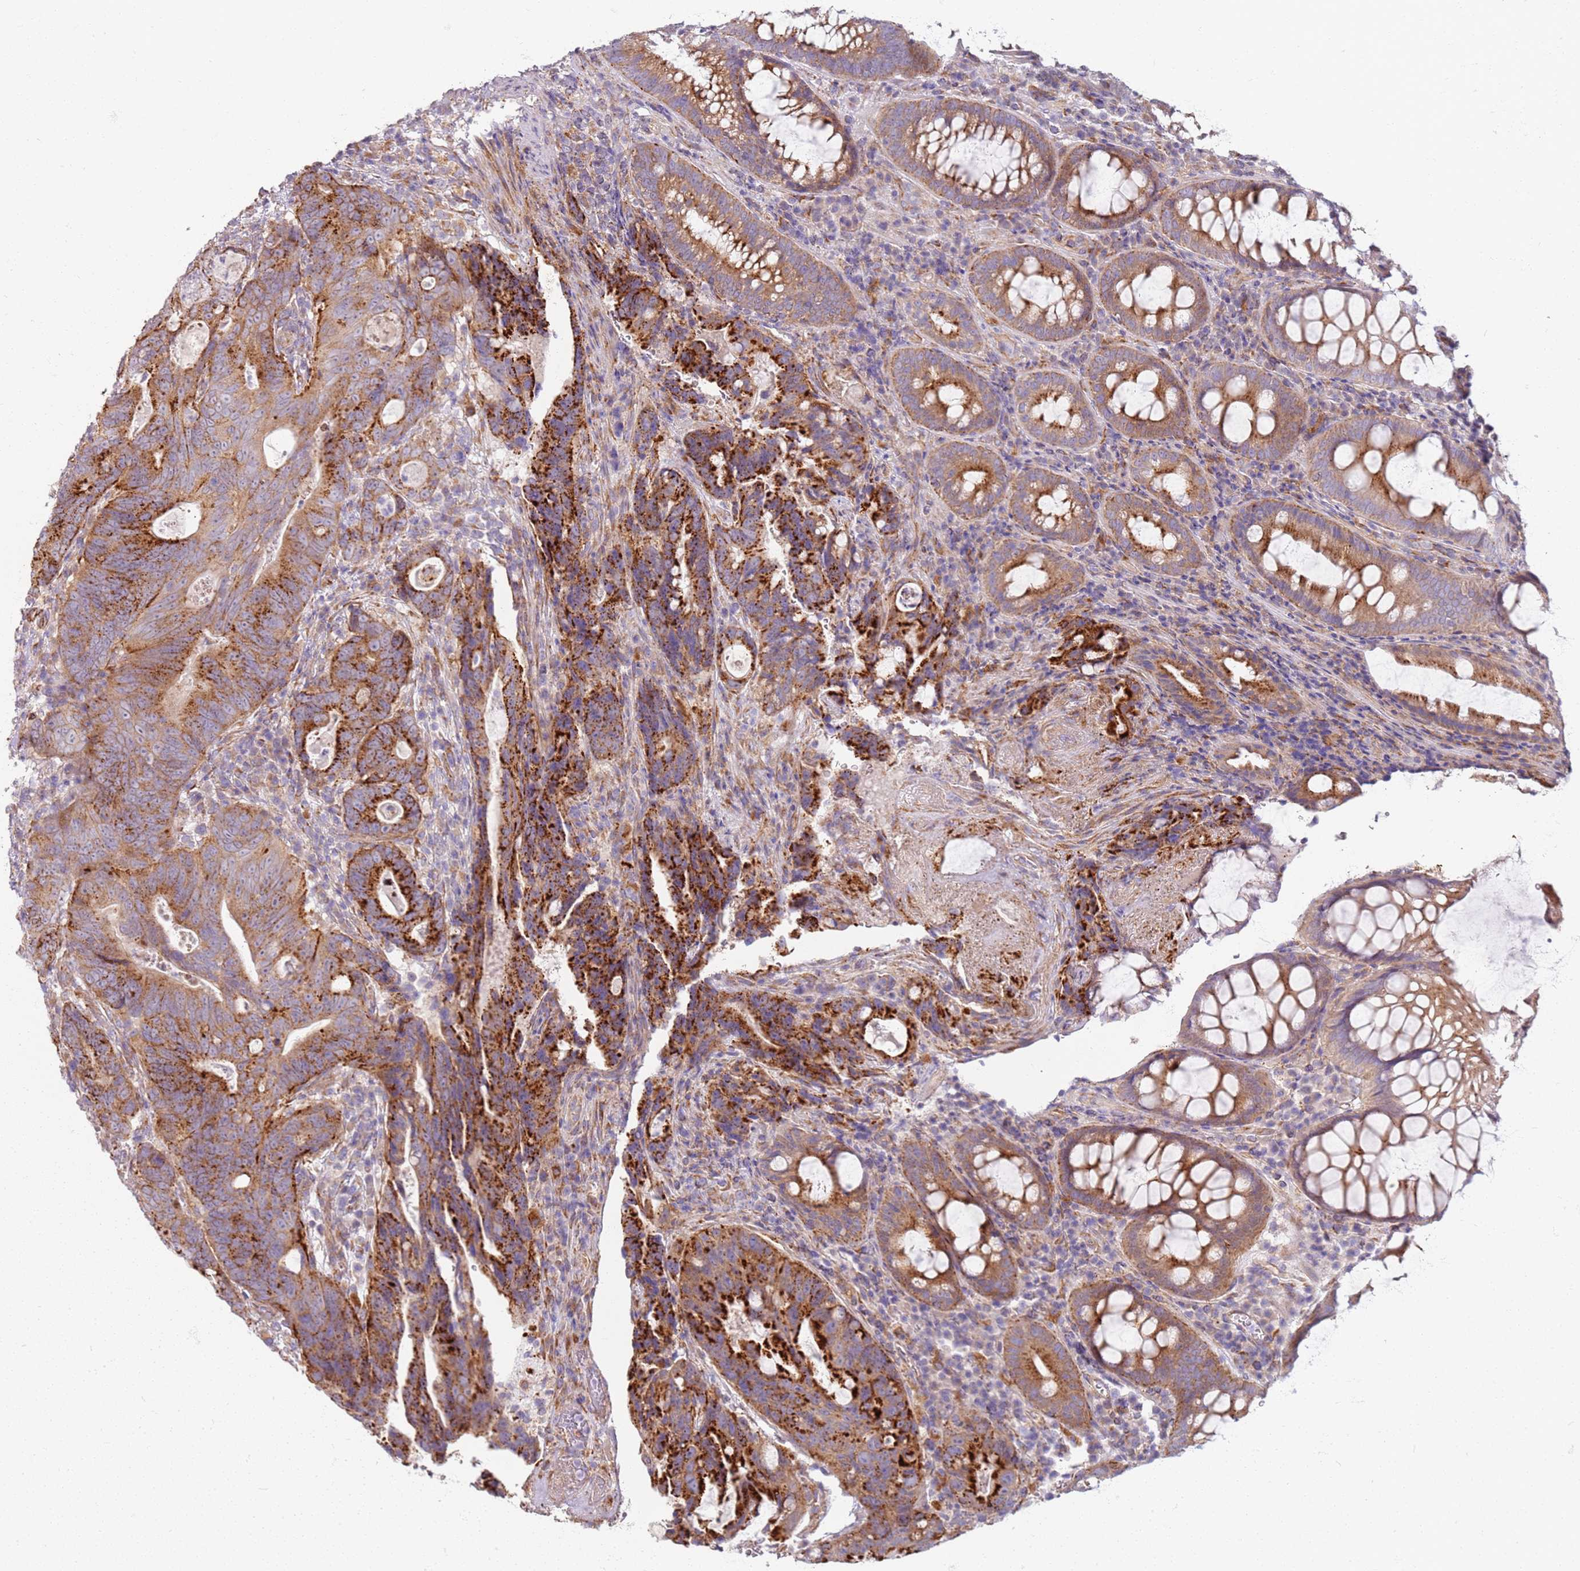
{"staining": {"intensity": "strong", "quantity": ">75%", "location": "cytoplasmic/membranous"}, "tissue": "colorectal cancer", "cell_type": "Tumor cells", "image_type": "cancer", "snomed": [{"axis": "morphology", "description": "Adenocarcinoma, NOS"}, {"axis": "topography", "description": "Colon"}], "caption": "Protein analysis of colorectal adenocarcinoma tissue demonstrates strong cytoplasmic/membranous staining in approximately >75% of tumor cells.", "gene": "PROKR2", "patient": {"sex": "female", "age": 82}}